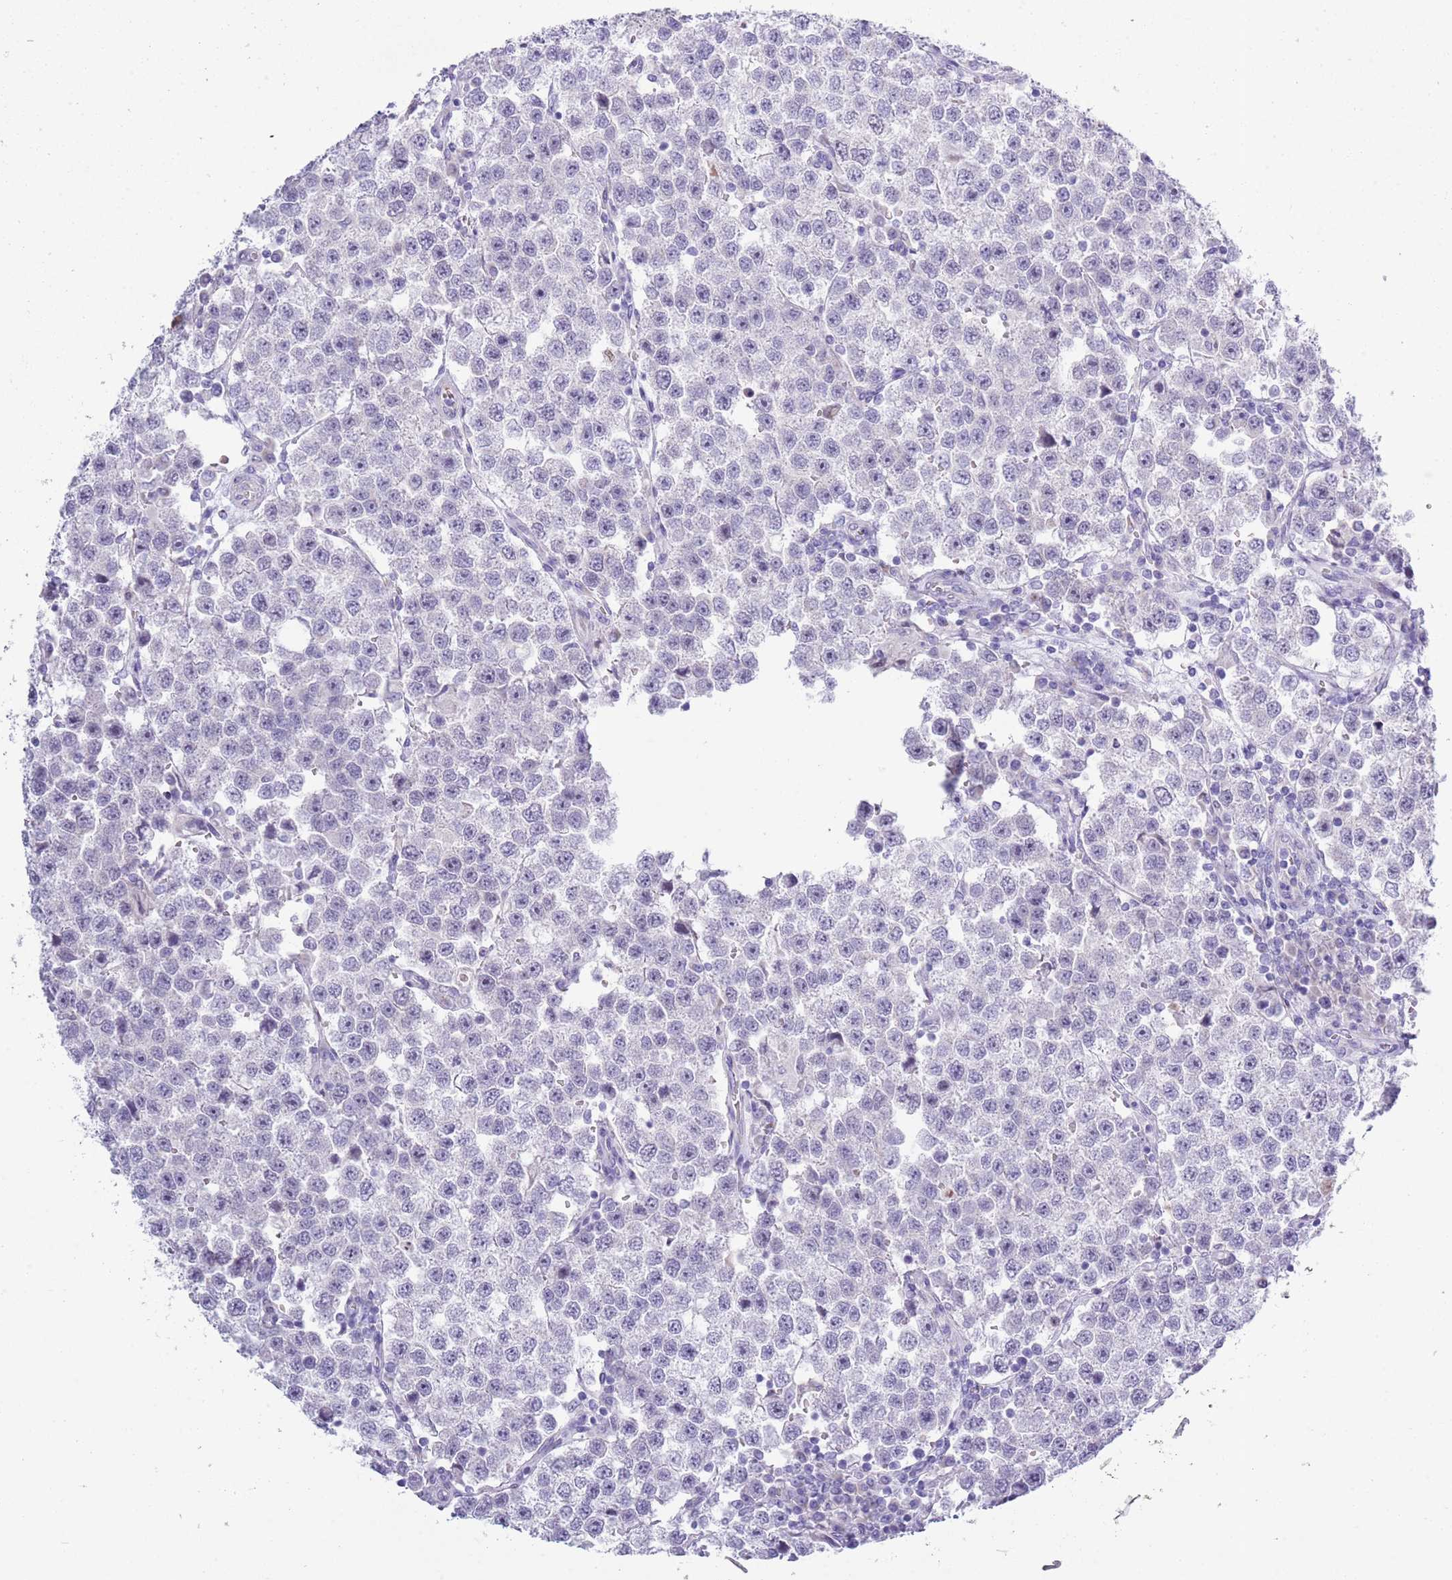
{"staining": {"intensity": "weak", "quantity": "25%-75%", "location": "nuclear"}, "tissue": "testis cancer", "cell_type": "Tumor cells", "image_type": "cancer", "snomed": [{"axis": "morphology", "description": "Seminoma, NOS"}, {"axis": "topography", "description": "Testis"}], "caption": "Seminoma (testis) stained with a protein marker reveals weak staining in tumor cells.", "gene": "ZFP2", "patient": {"sex": "male", "age": 37}}